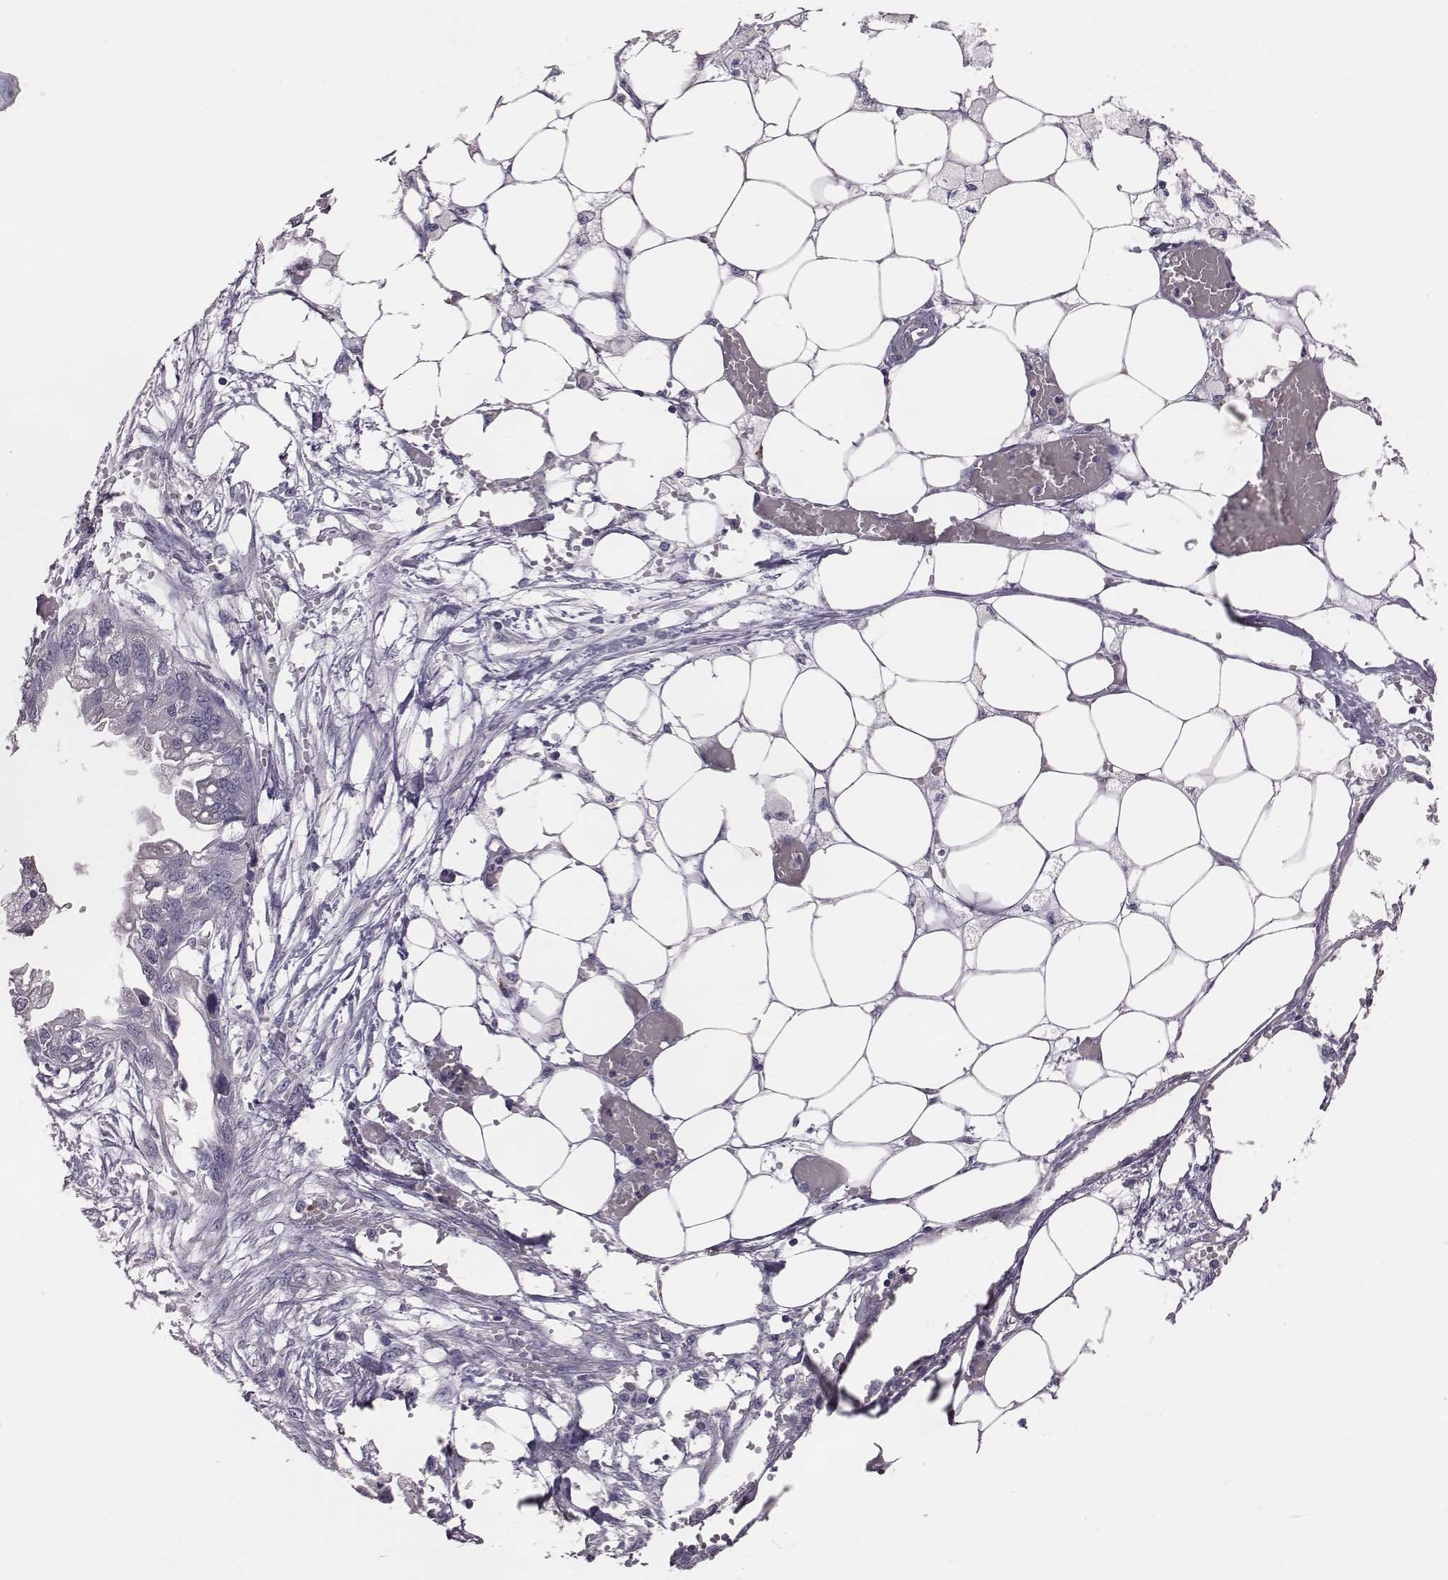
{"staining": {"intensity": "negative", "quantity": "none", "location": "none"}, "tissue": "endometrial cancer", "cell_type": "Tumor cells", "image_type": "cancer", "snomed": [{"axis": "morphology", "description": "Adenocarcinoma, NOS"}, {"axis": "morphology", "description": "Adenocarcinoma, metastatic, NOS"}, {"axis": "topography", "description": "Adipose tissue"}, {"axis": "topography", "description": "Endometrium"}], "caption": "Tumor cells show no significant positivity in endometrial cancer (metastatic adenocarcinoma). (Stains: DAB IHC with hematoxylin counter stain, Microscopy: brightfield microscopy at high magnification).", "gene": "EN1", "patient": {"sex": "female", "age": 67}}